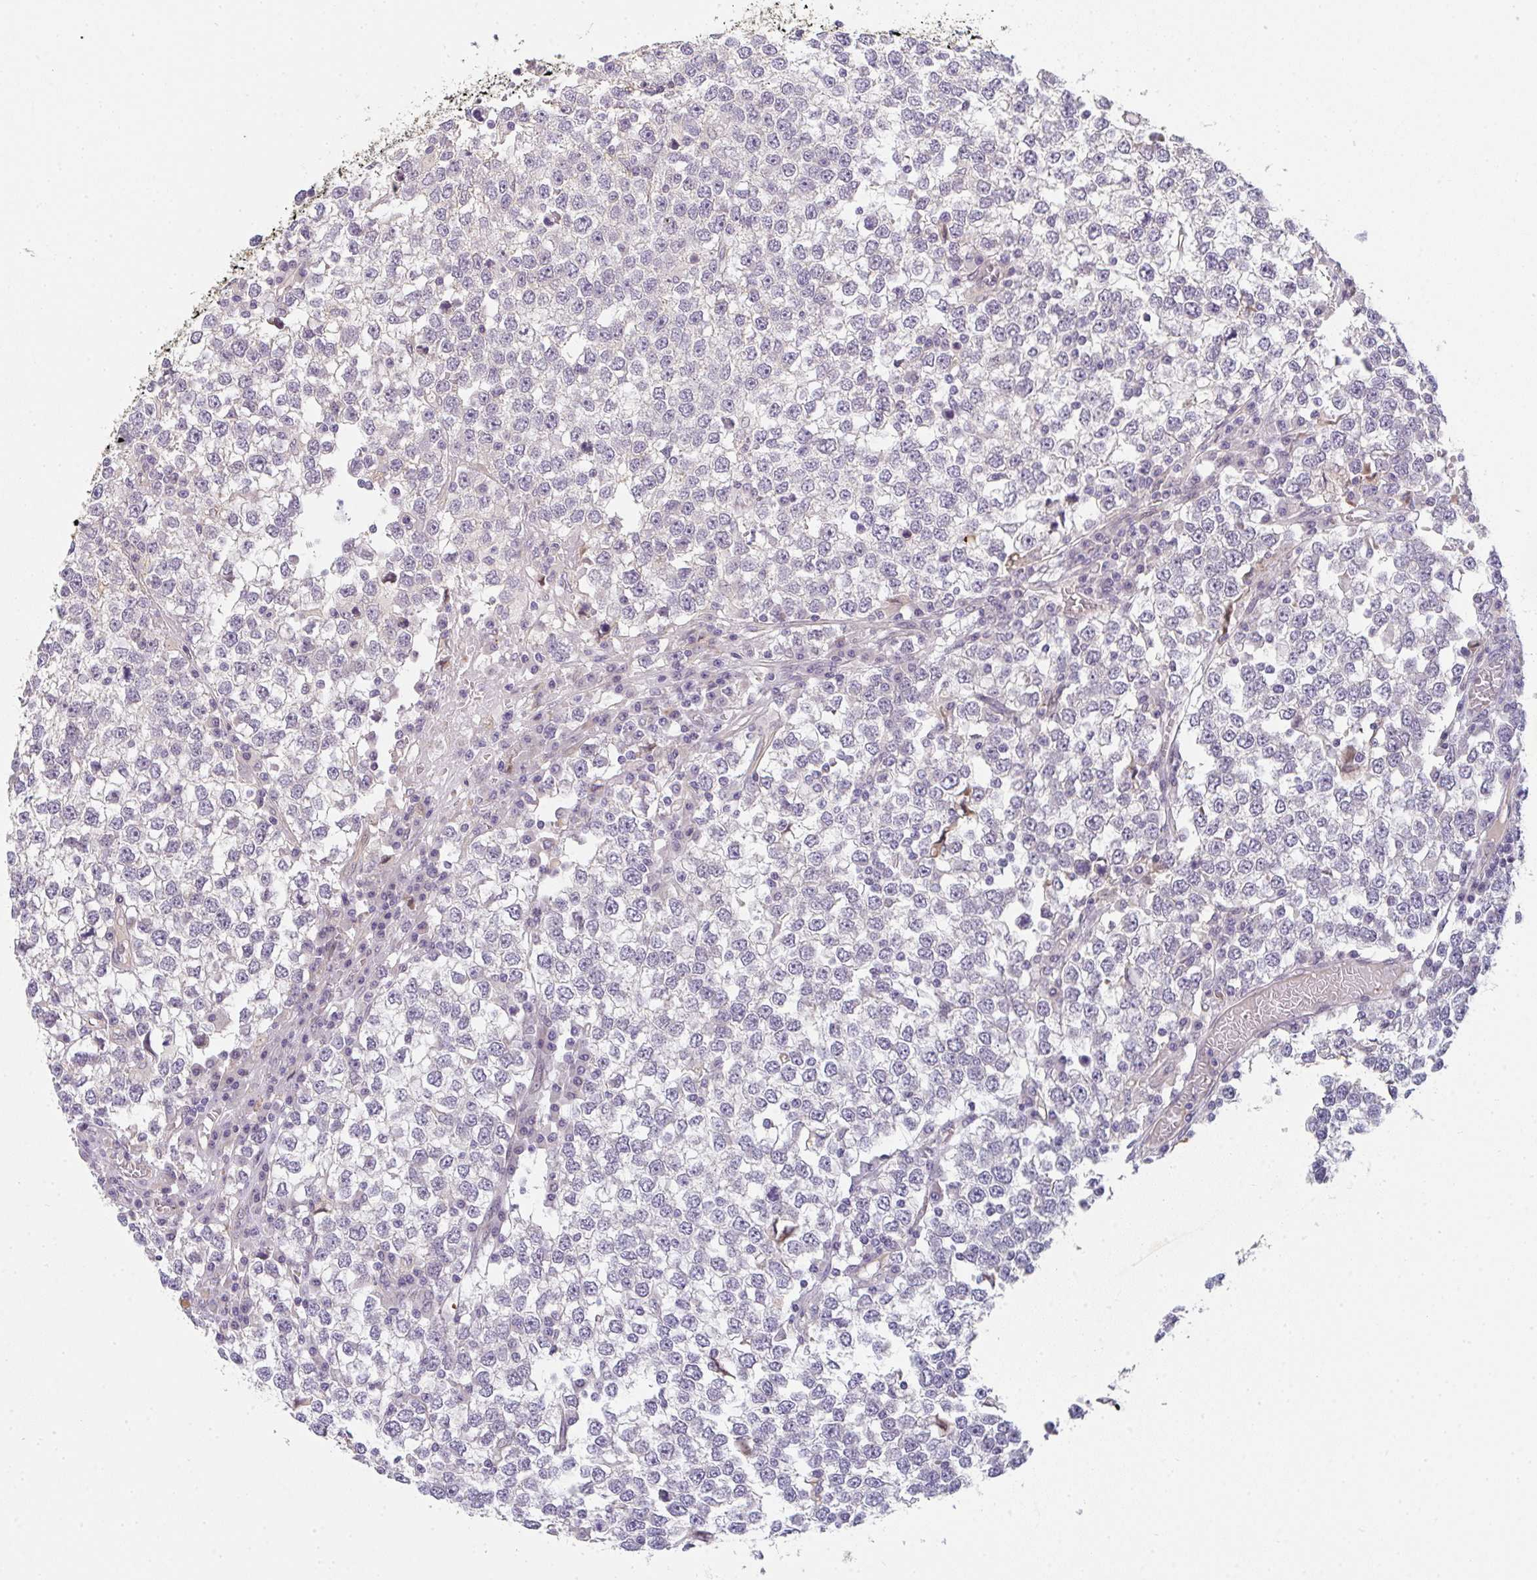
{"staining": {"intensity": "negative", "quantity": "none", "location": "none"}, "tissue": "testis cancer", "cell_type": "Tumor cells", "image_type": "cancer", "snomed": [{"axis": "morphology", "description": "Seminoma, NOS"}, {"axis": "topography", "description": "Testis"}], "caption": "Testis cancer (seminoma) was stained to show a protein in brown. There is no significant expression in tumor cells.", "gene": "TNFRSF10A", "patient": {"sex": "male", "age": 65}}